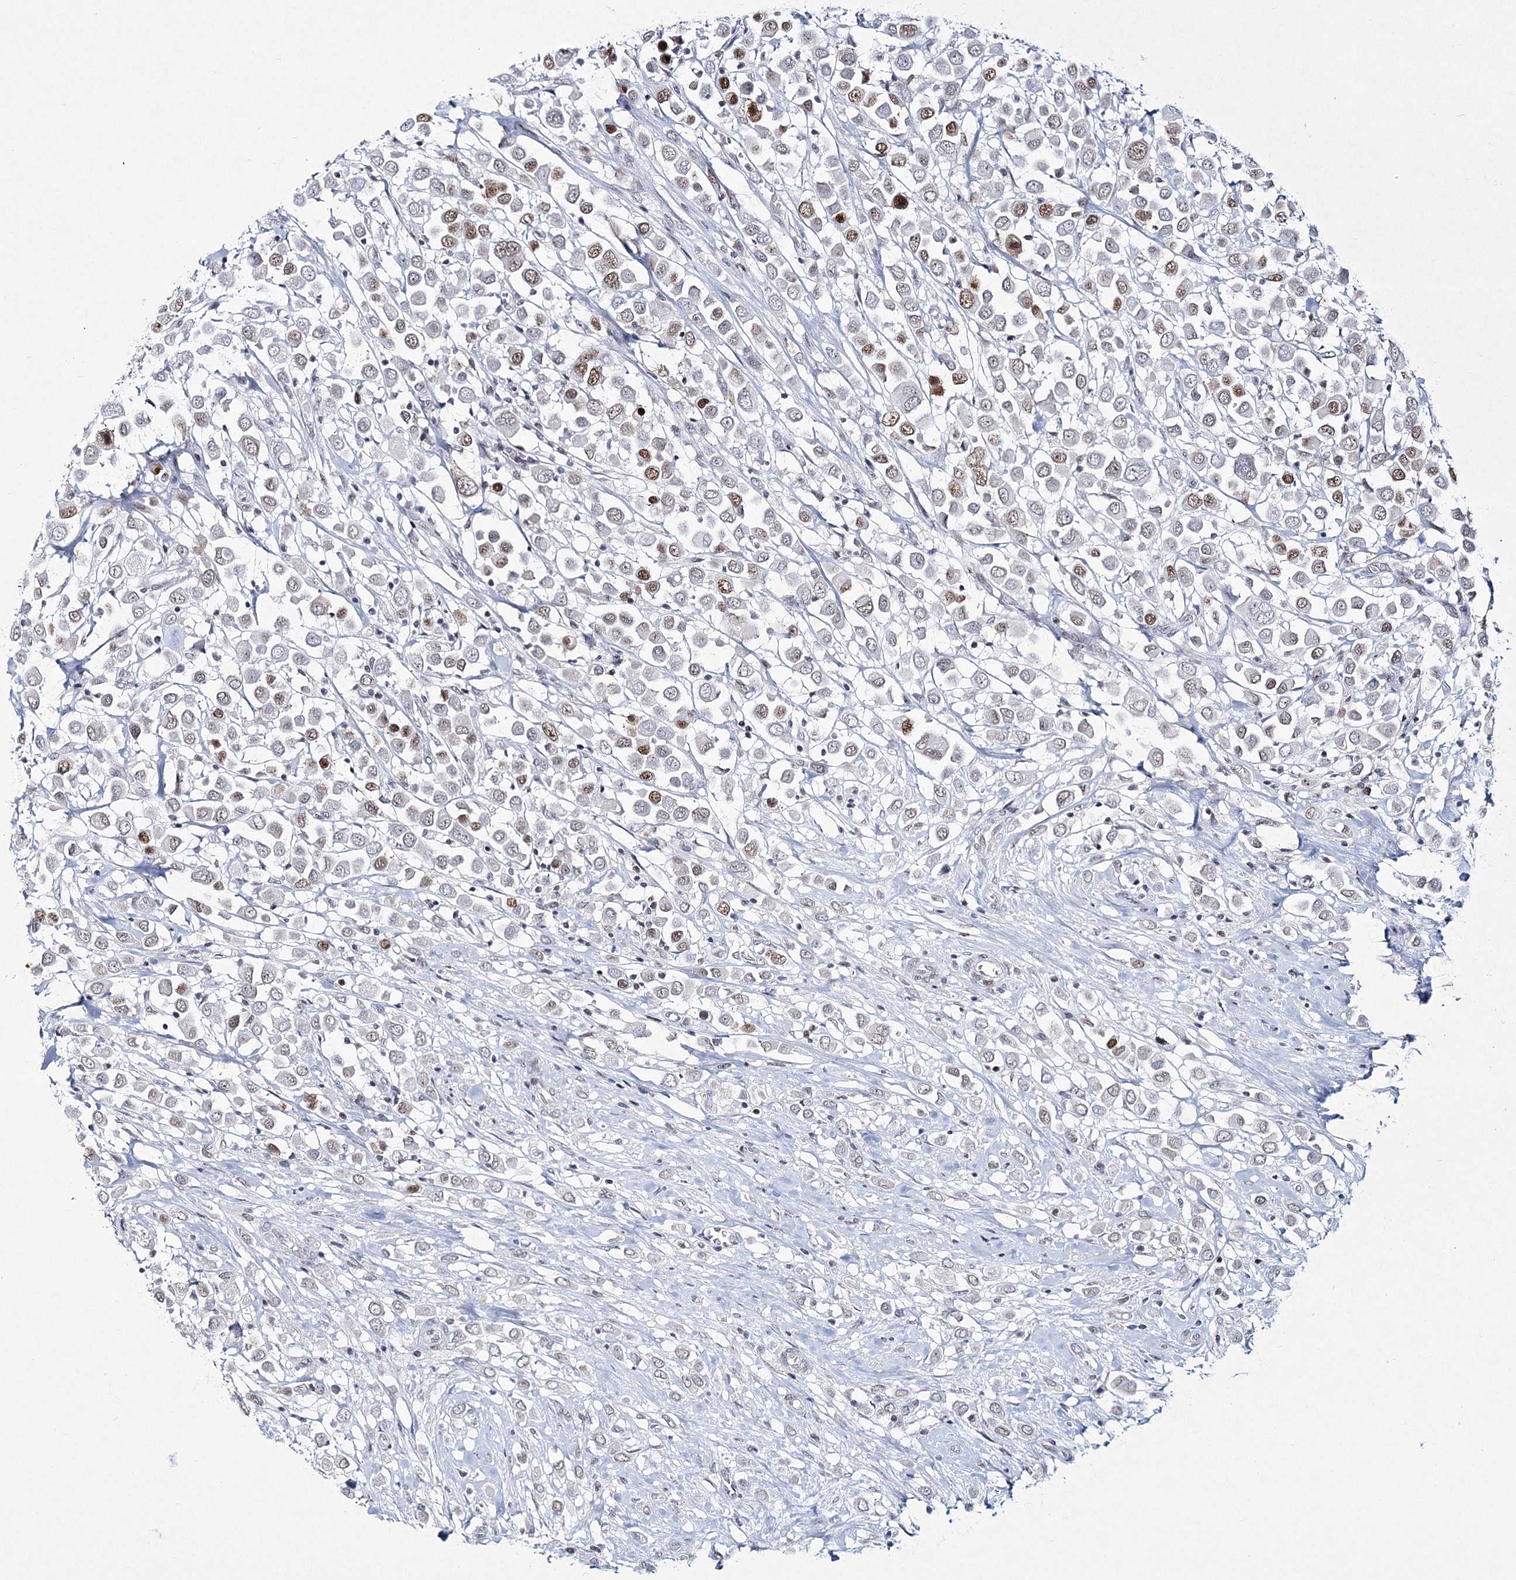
{"staining": {"intensity": "moderate", "quantity": "25%-75%", "location": "nuclear"}, "tissue": "breast cancer", "cell_type": "Tumor cells", "image_type": "cancer", "snomed": [{"axis": "morphology", "description": "Duct carcinoma"}, {"axis": "topography", "description": "Breast"}], "caption": "Immunohistochemistry (IHC) of breast cancer demonstrates medium levels of moderate nuclear expression in approximately 25%-75% of tumor cells.", "gene": "LRRFIP2", "patient": {"sex": "female", "age": 61}}